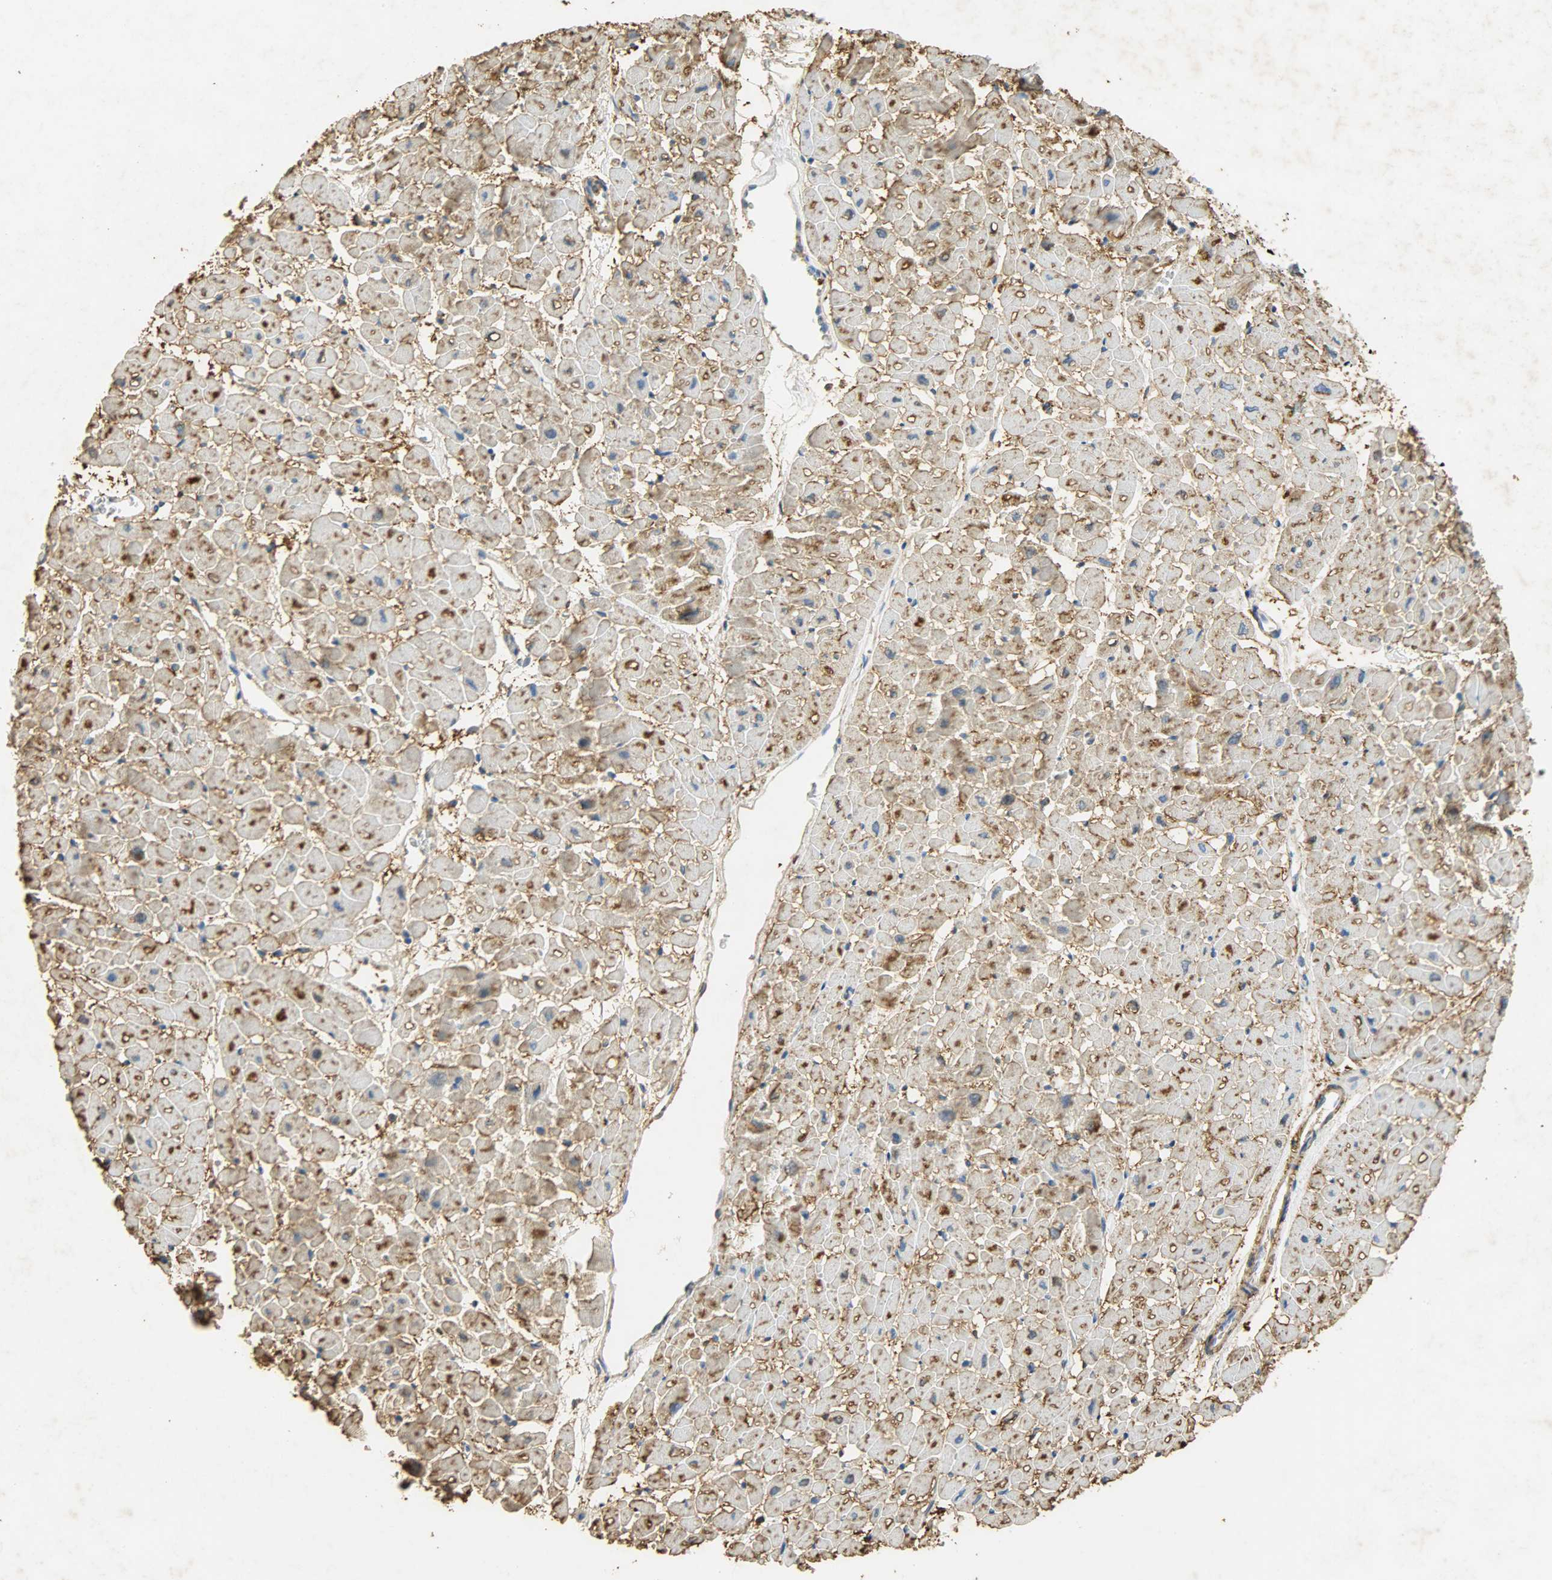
{"staining": {"intensity": "moderate", "quantity": ">75%", "location": "cytoplasmic/membranous"}, "tissue": "heart muscle", "cell_type": "Cardiomyocytes", "image_type": "normal", "snomed": [{"axis": "morphology", "description": "Normal tissue, NOS"}, {"axis": "topography", "description": "Heart"}], "caption": "Brown immunohistochemical staining in normal heart muscle exhibits moderate cytoplasmic/membranous staining in about >75% of cardiomyocytes. (IHC, brightfield microscopy, high magnification).", "gene": "ANXA6", "patient": {"sex": "male", "age": 45}}